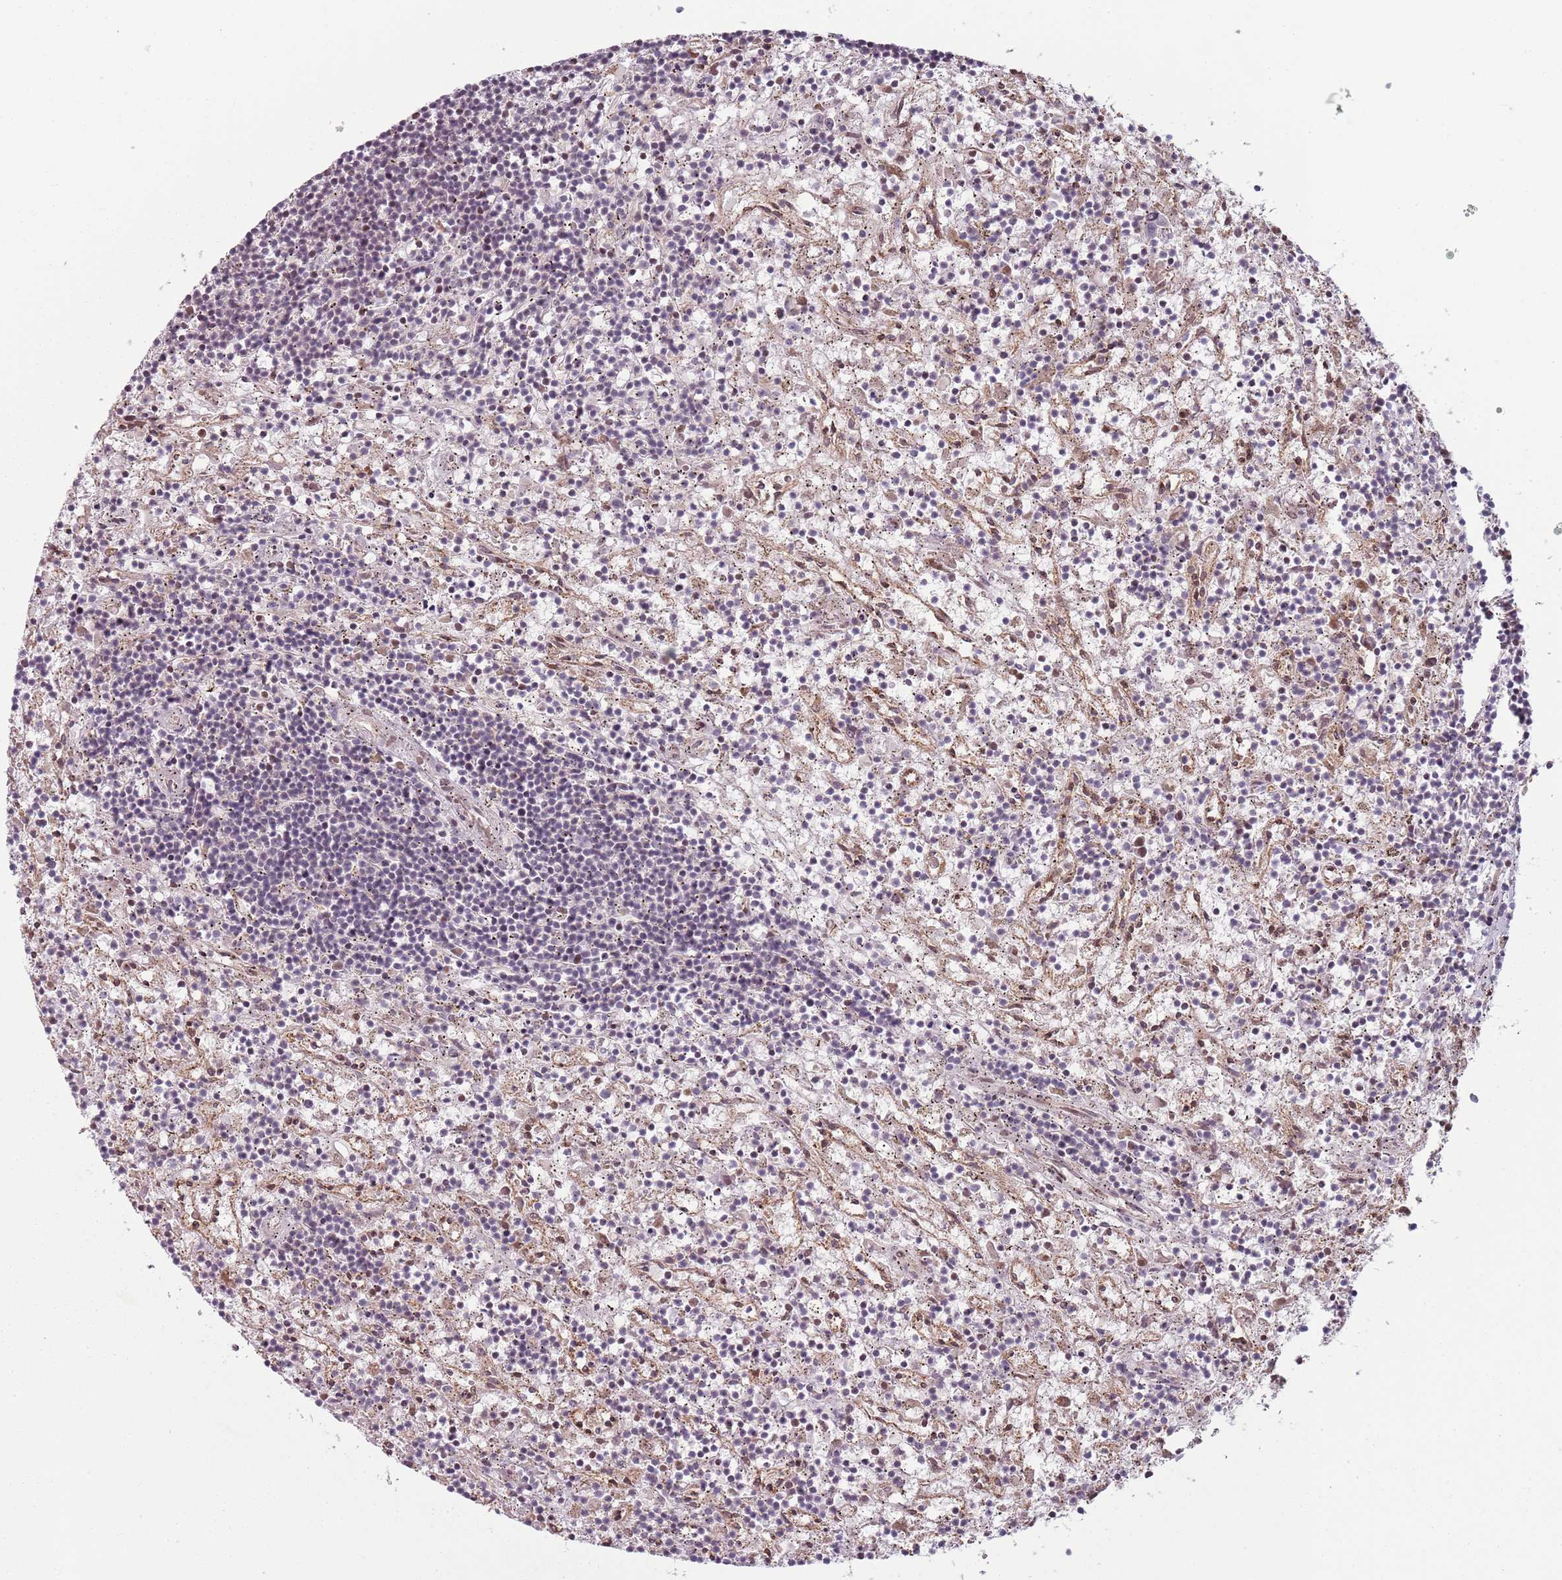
{"staining": {"intensity": "negative", "quantity": "none", "location": "none"}, "tissue": "lymphoma", "cell_type": "Tumor cells", "image_type": "cancer", "snomed": [{"axis": "morphology", "description": "Malignant lymphoma, non-Hodgkin's type, Low grade"}, {"axis": "topography", "description": "Spleen"}], "caption": "Lymphoma stained for a protein using immunohistochemistry (IHC) exhibits no expression tumor cells.", "gene": "ADGRG1", "patient": {"sex": "male", "age": 76}}